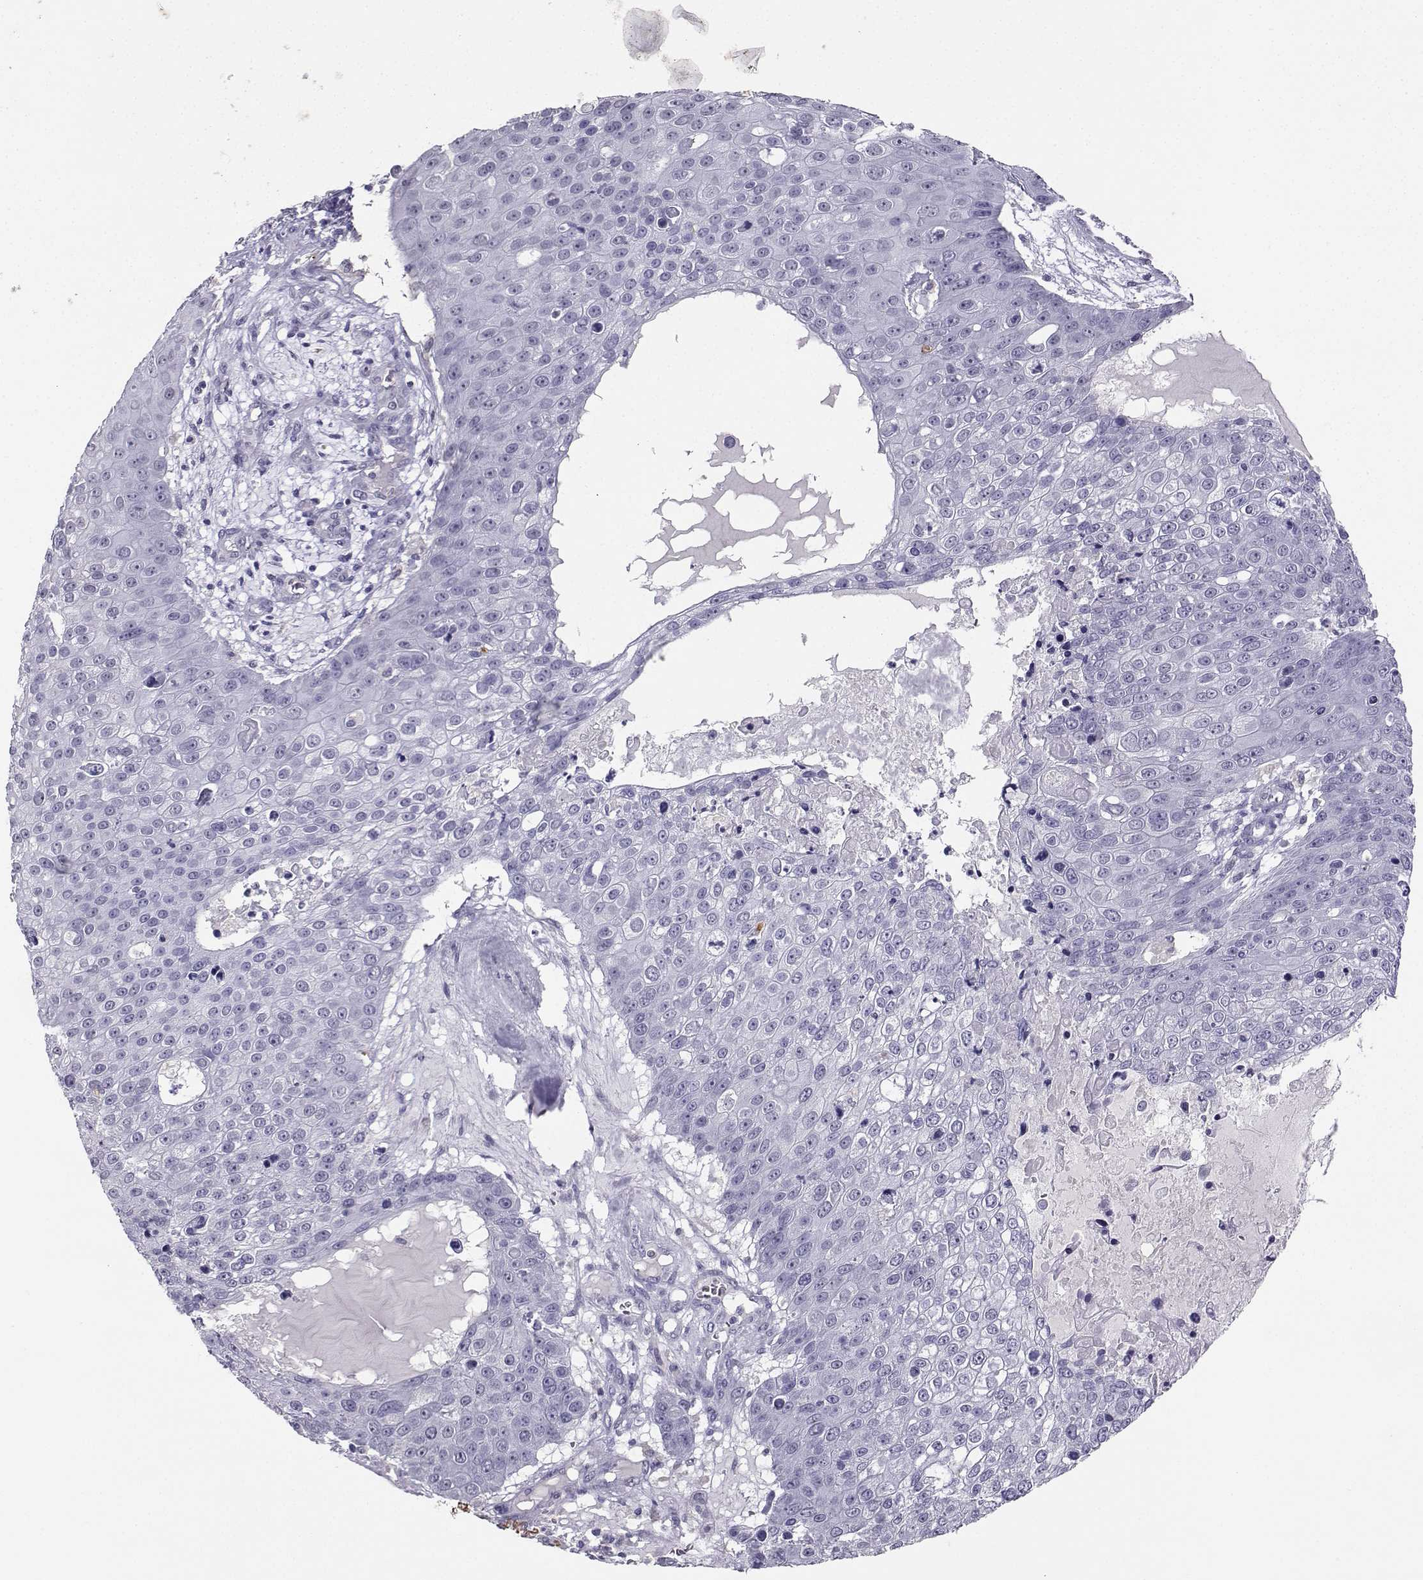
{"staining": {"intensity": "negative", "quantity": "none", "location": "none"}, "tissue": "skin cancer", "cell_type": "Tumor cells", "image_type": "cancer", "snomed": [{"axis": "morphology", "description": "Squamous cell carcinoma, NOS"}, {"axis": "topography", "description": "Skin"}], "caption": "Skin cancer stained for a protein using IHC shows no staining tumor cells.", "gene": "TBR1", "patient": {"sex": "male", "age": 71}}